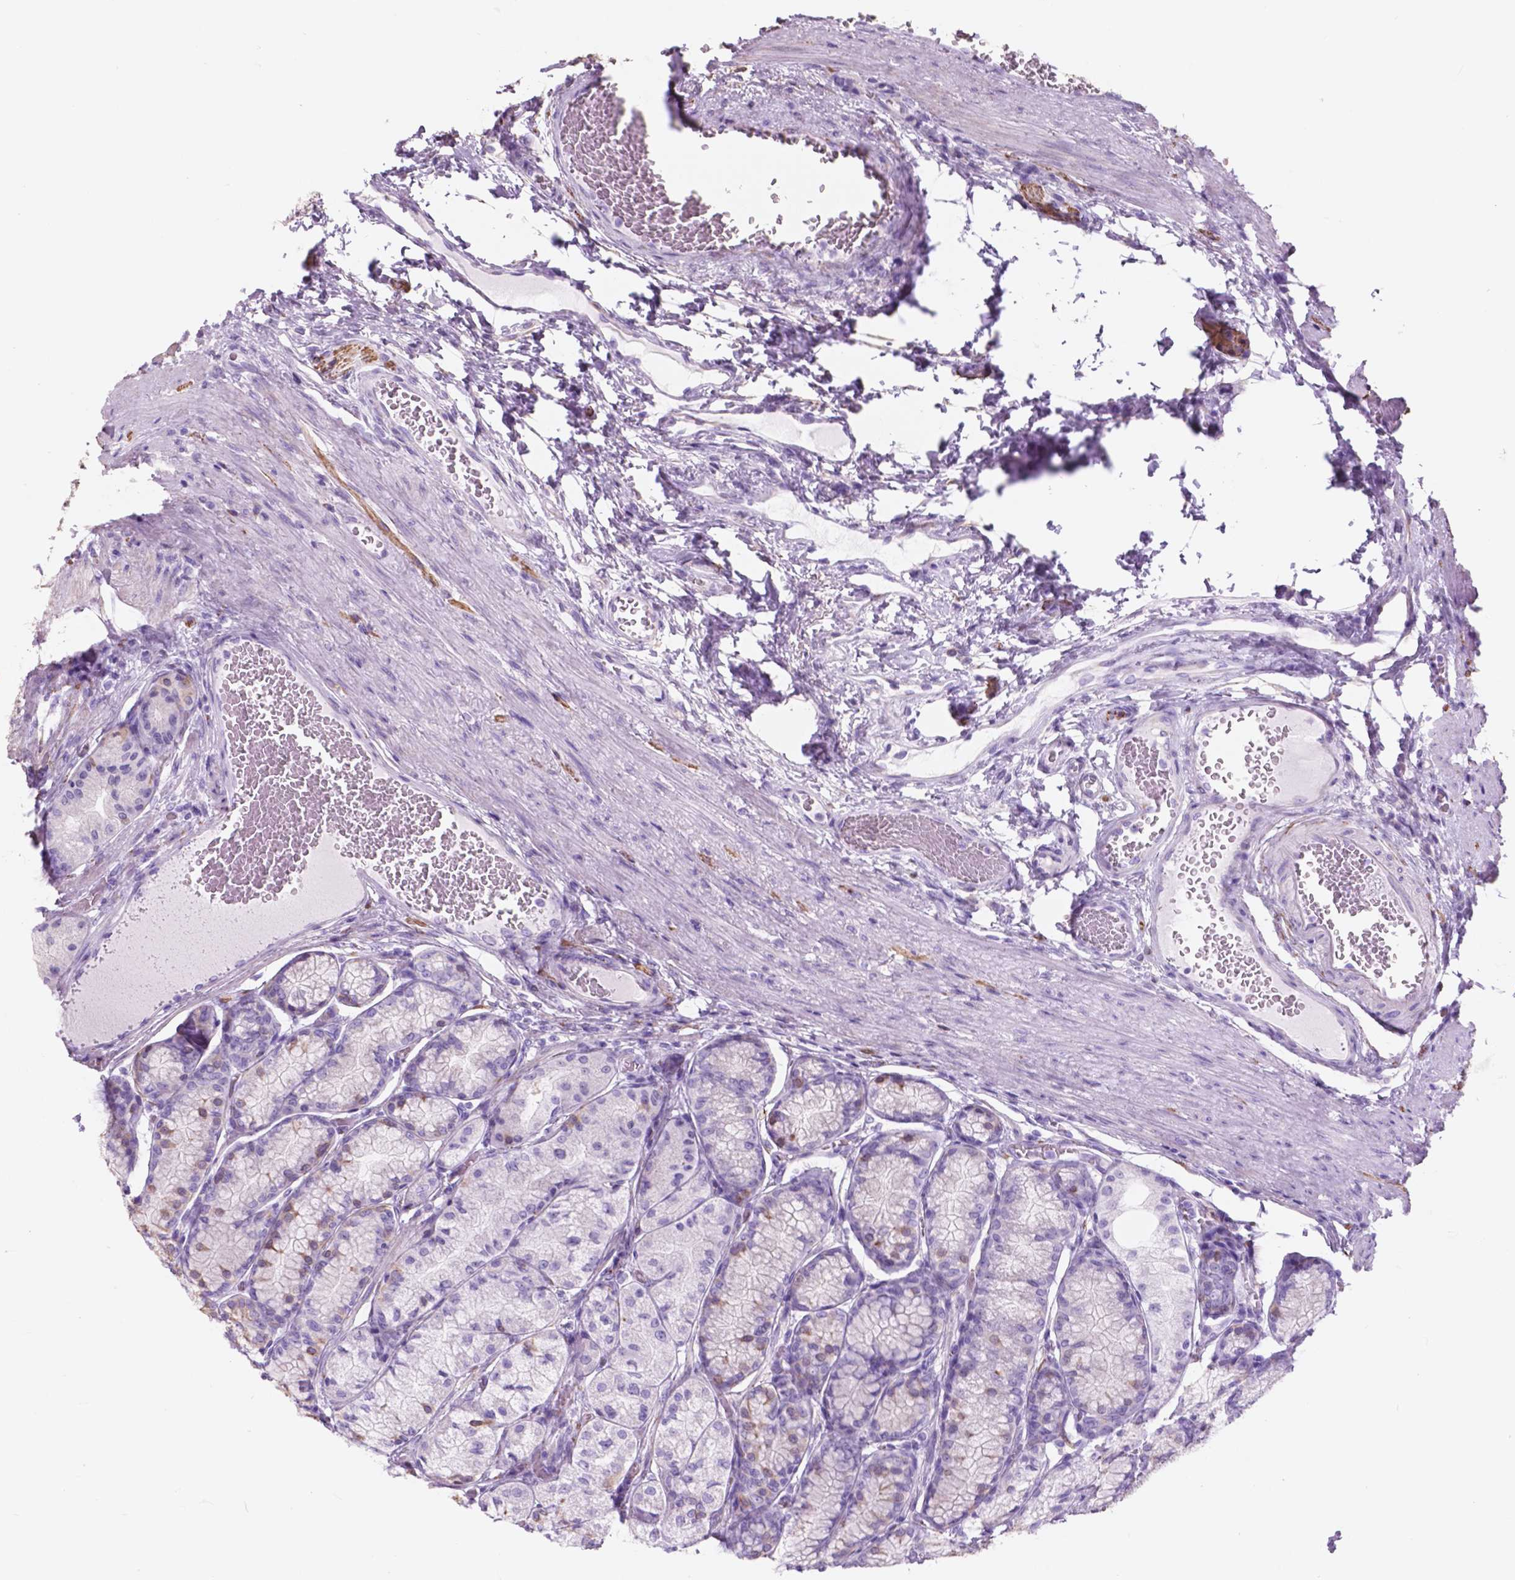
{"staining": {"intensity": "negative", "quantity": "none", "location": "none"}, "tissue": "stomach", "cell_type": "Glandular cells", "image_type": "normal", "snomed": [{"axis": "morphology", "description": "Normal tissue, NOS"}, {"axis": "morphology", "description": "Adenocarcinoma, NOS"}, {"axis": "morphology", "description": "Adenocarcinoma, High grade"}, {"axis": "topography", "description": "Stomach, upper"}, {"axis": "topography", "description": "Stomach"}], "caption": "DAB (3,3'-diaminobenzidine) immunohistochemical staining of unremarkable stomach demonstrates no significant positivity in glandular cells. (IHC, brightfield microscopy, high magnification).", "gene": "FXYD2", "patient": {"sex": "female", "age": 65}}